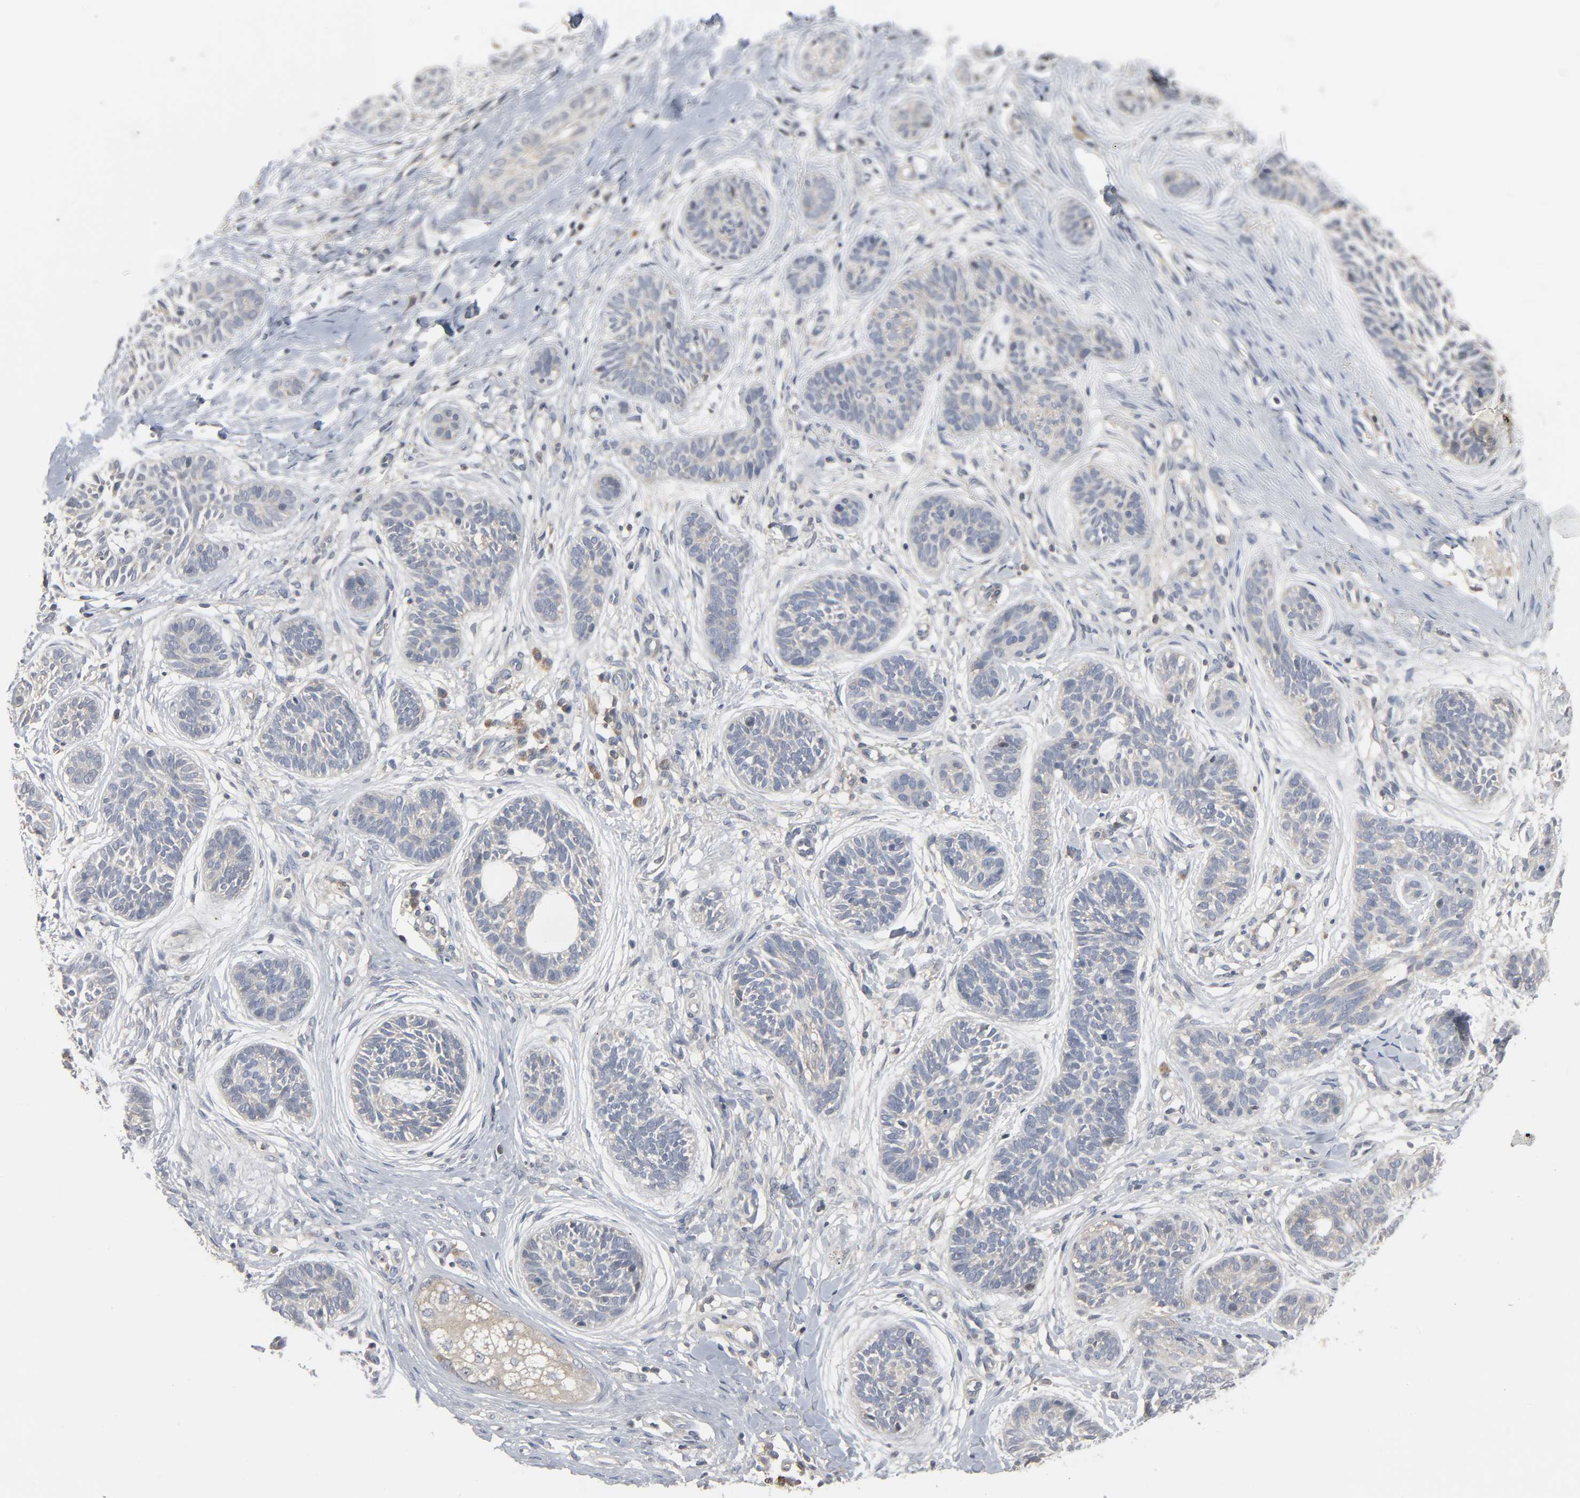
{"staining": {"intensity": "weak", "quantity": ">75%", "location": "cytoplasmic/membranous"}, "tissue": "skin cancer", "cell_type": "Tumor cells", "image_type": "cancer", "snomed": [{"axis": "morphology", "description": "Normal tissue, NOS"}, {"axis": "morphology", "description": "Basal cell carcinoma"}, {"axis": "topography", "description": "Skin"}], "caption": "Immunohistochemical staining of skin cancer (basal cell carcinoma) demonstrates low levels of weak cytoplasmic/membranous staining in about >75% of tumor cells.", "gene": "PLEKHA2", "patient": {"sex": "male", "age": 63}}